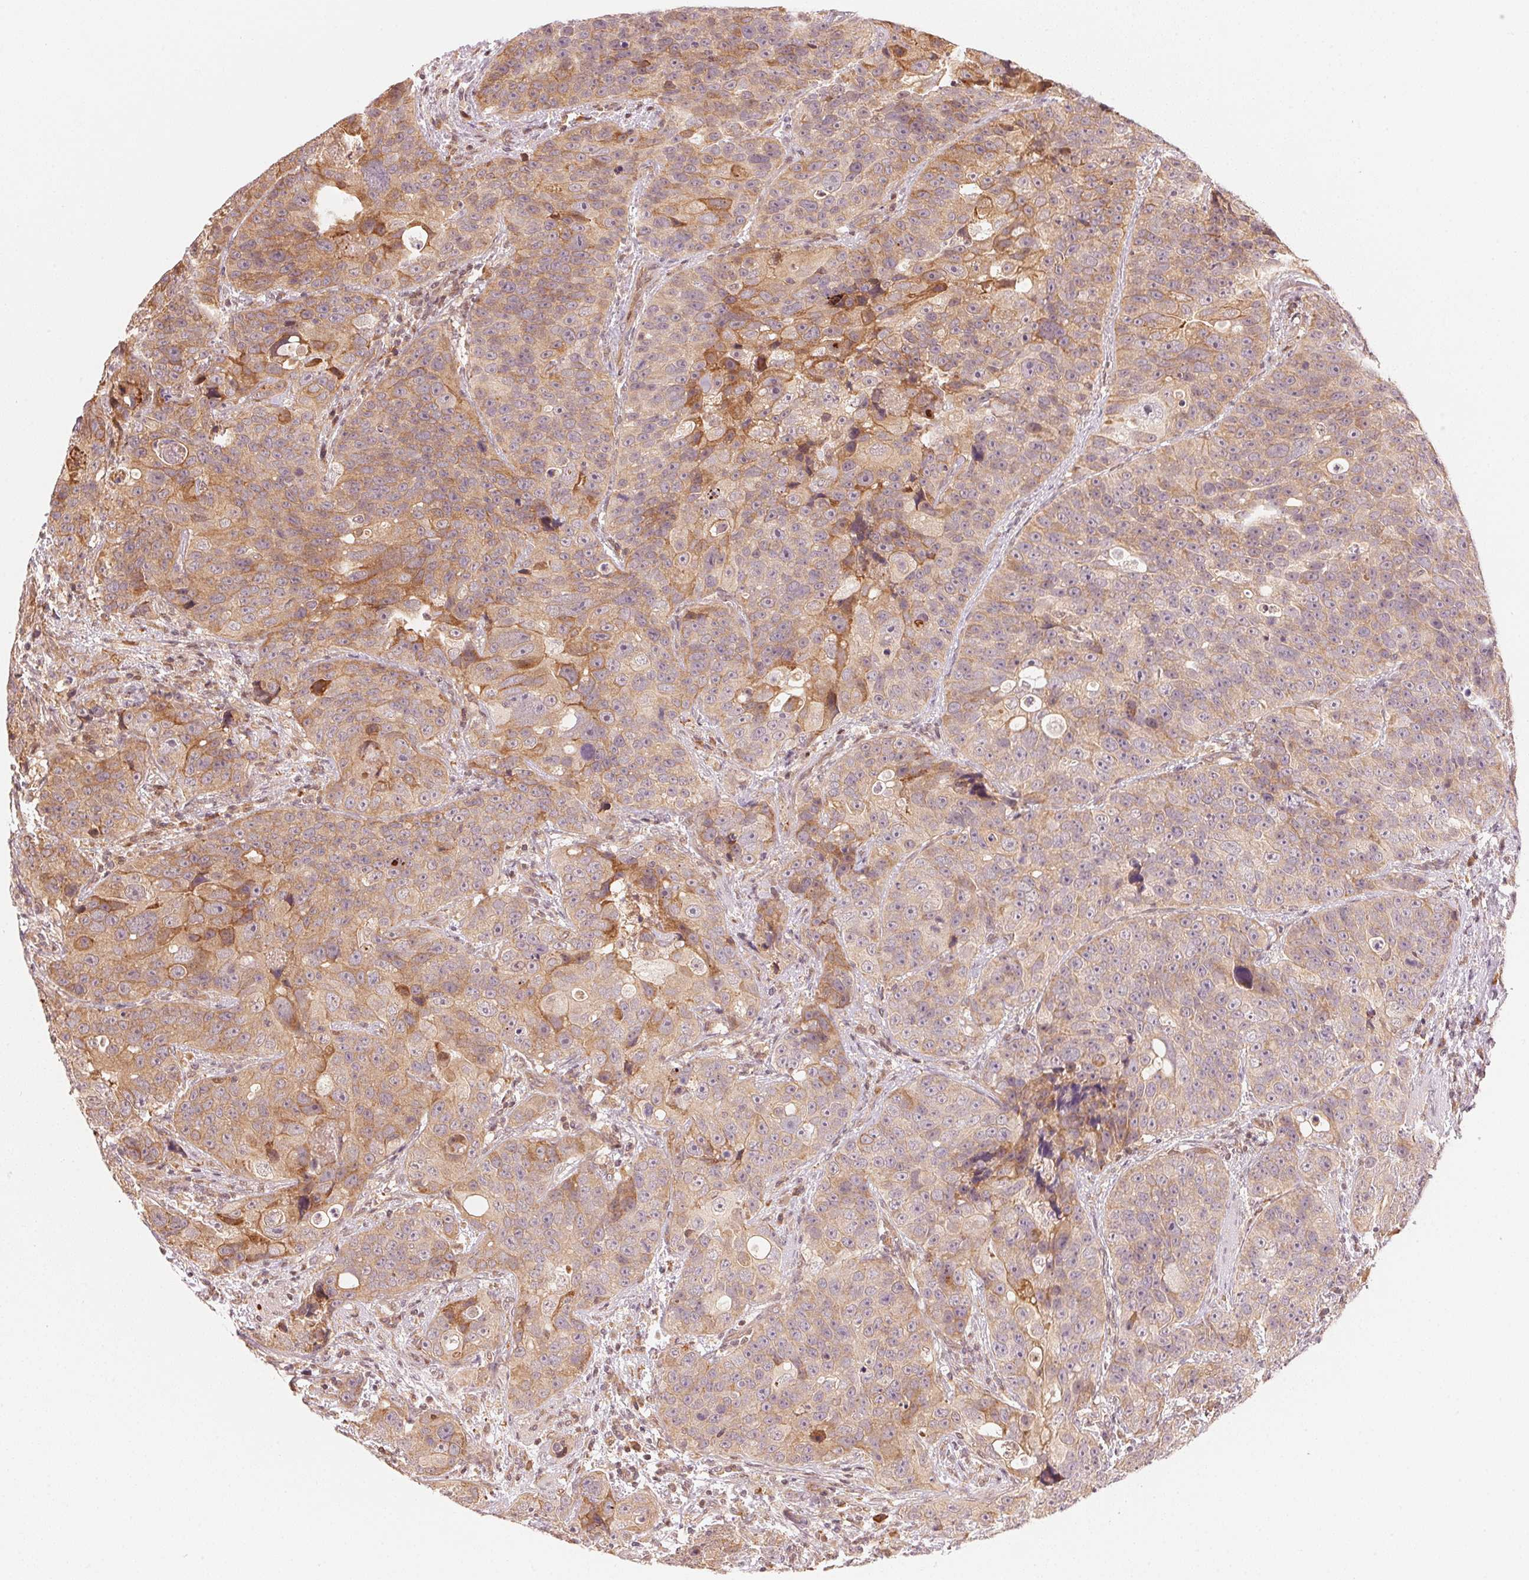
{"staining": {"intensity": "moderate", "quantity": "25%-75%", "location": "cytoplasmic/membranous"}, "tissue": "urothelial cancer", "cell_type": "Tumor cells", "image_type": "cancer", "snomed": [{"axis": "morphology", "description": "Urothelial carcinoma, NOS"}, {"axis": "topography", "description": "Urinary bladder"}], "caption": "Immunohistochemical staining of transitional cell carcinoma shows medium levels of moderate cytoplasmic/membranous protein positivity in approximately 25%-75% of tumor cells.", "gene": "PRKN", "patient": {"sex": "male", "age": 52}}